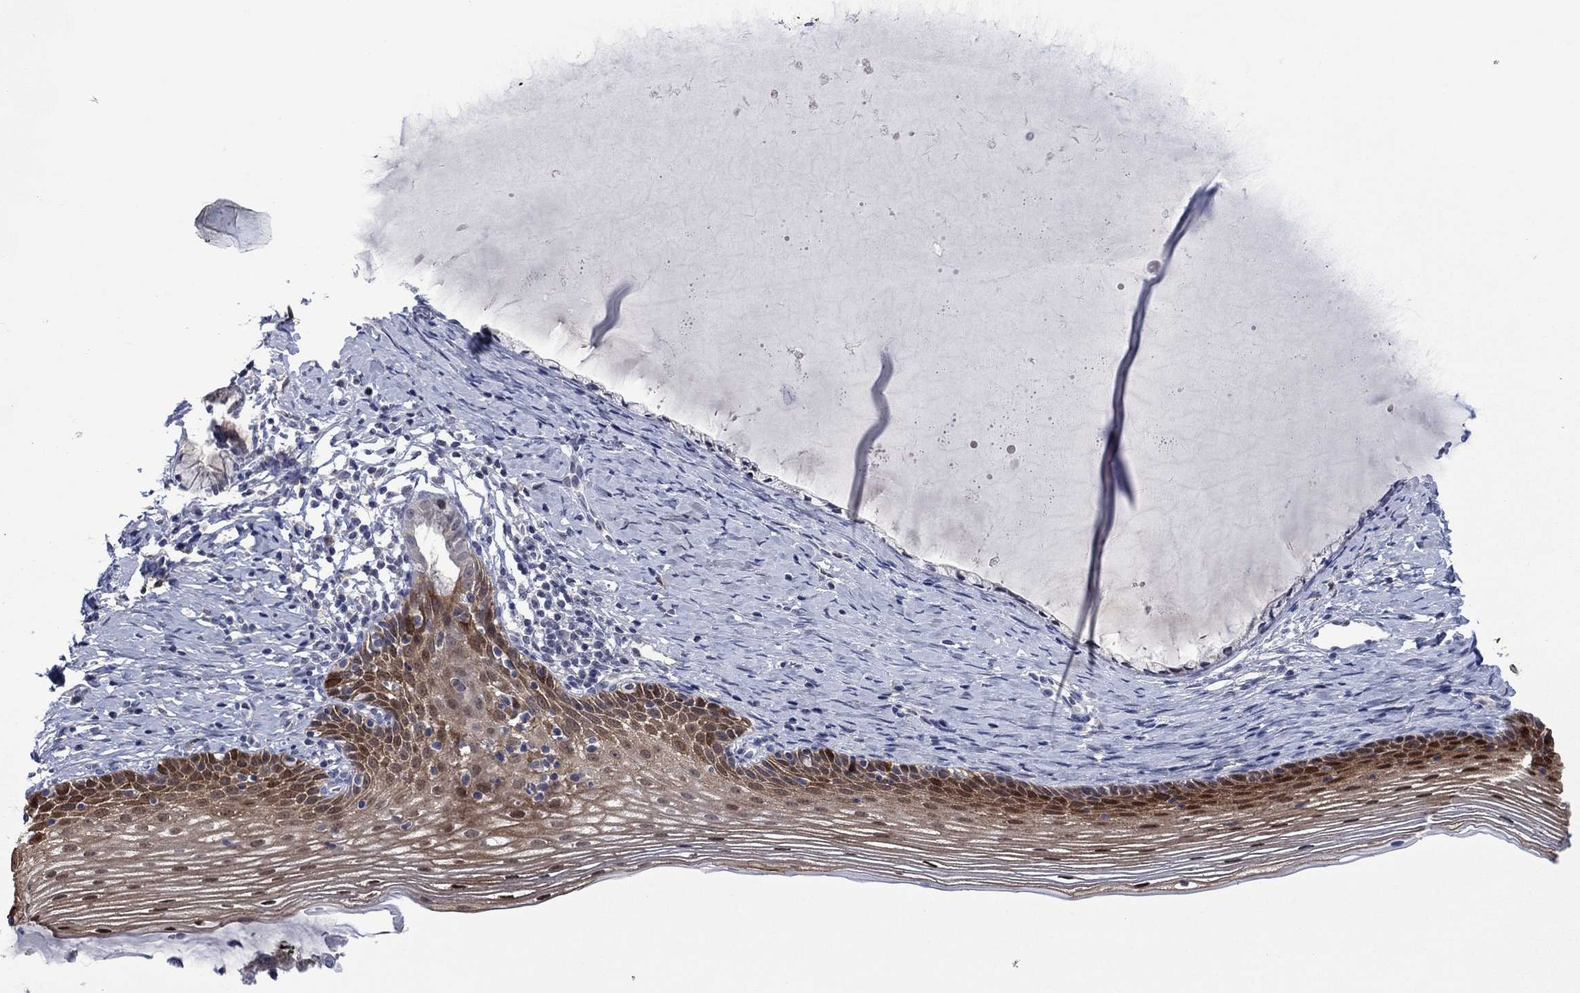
{"staining": {"intensity": "negative", "quantity": "none", "location": "none"}, "tissue": "cervix", "cell_type": "Glandular cells", "image_type": "normal", "snomed": [{"axis": "morphology", "description": "Normal tissue, NOS"}, {"axis": "topography", "description": "Cervix"}], "caption": "IHC of benign cervix demonstrates no staining in glandular cells.", "gene": "AGL", "patient": {"sex": "female", "age": 39}}